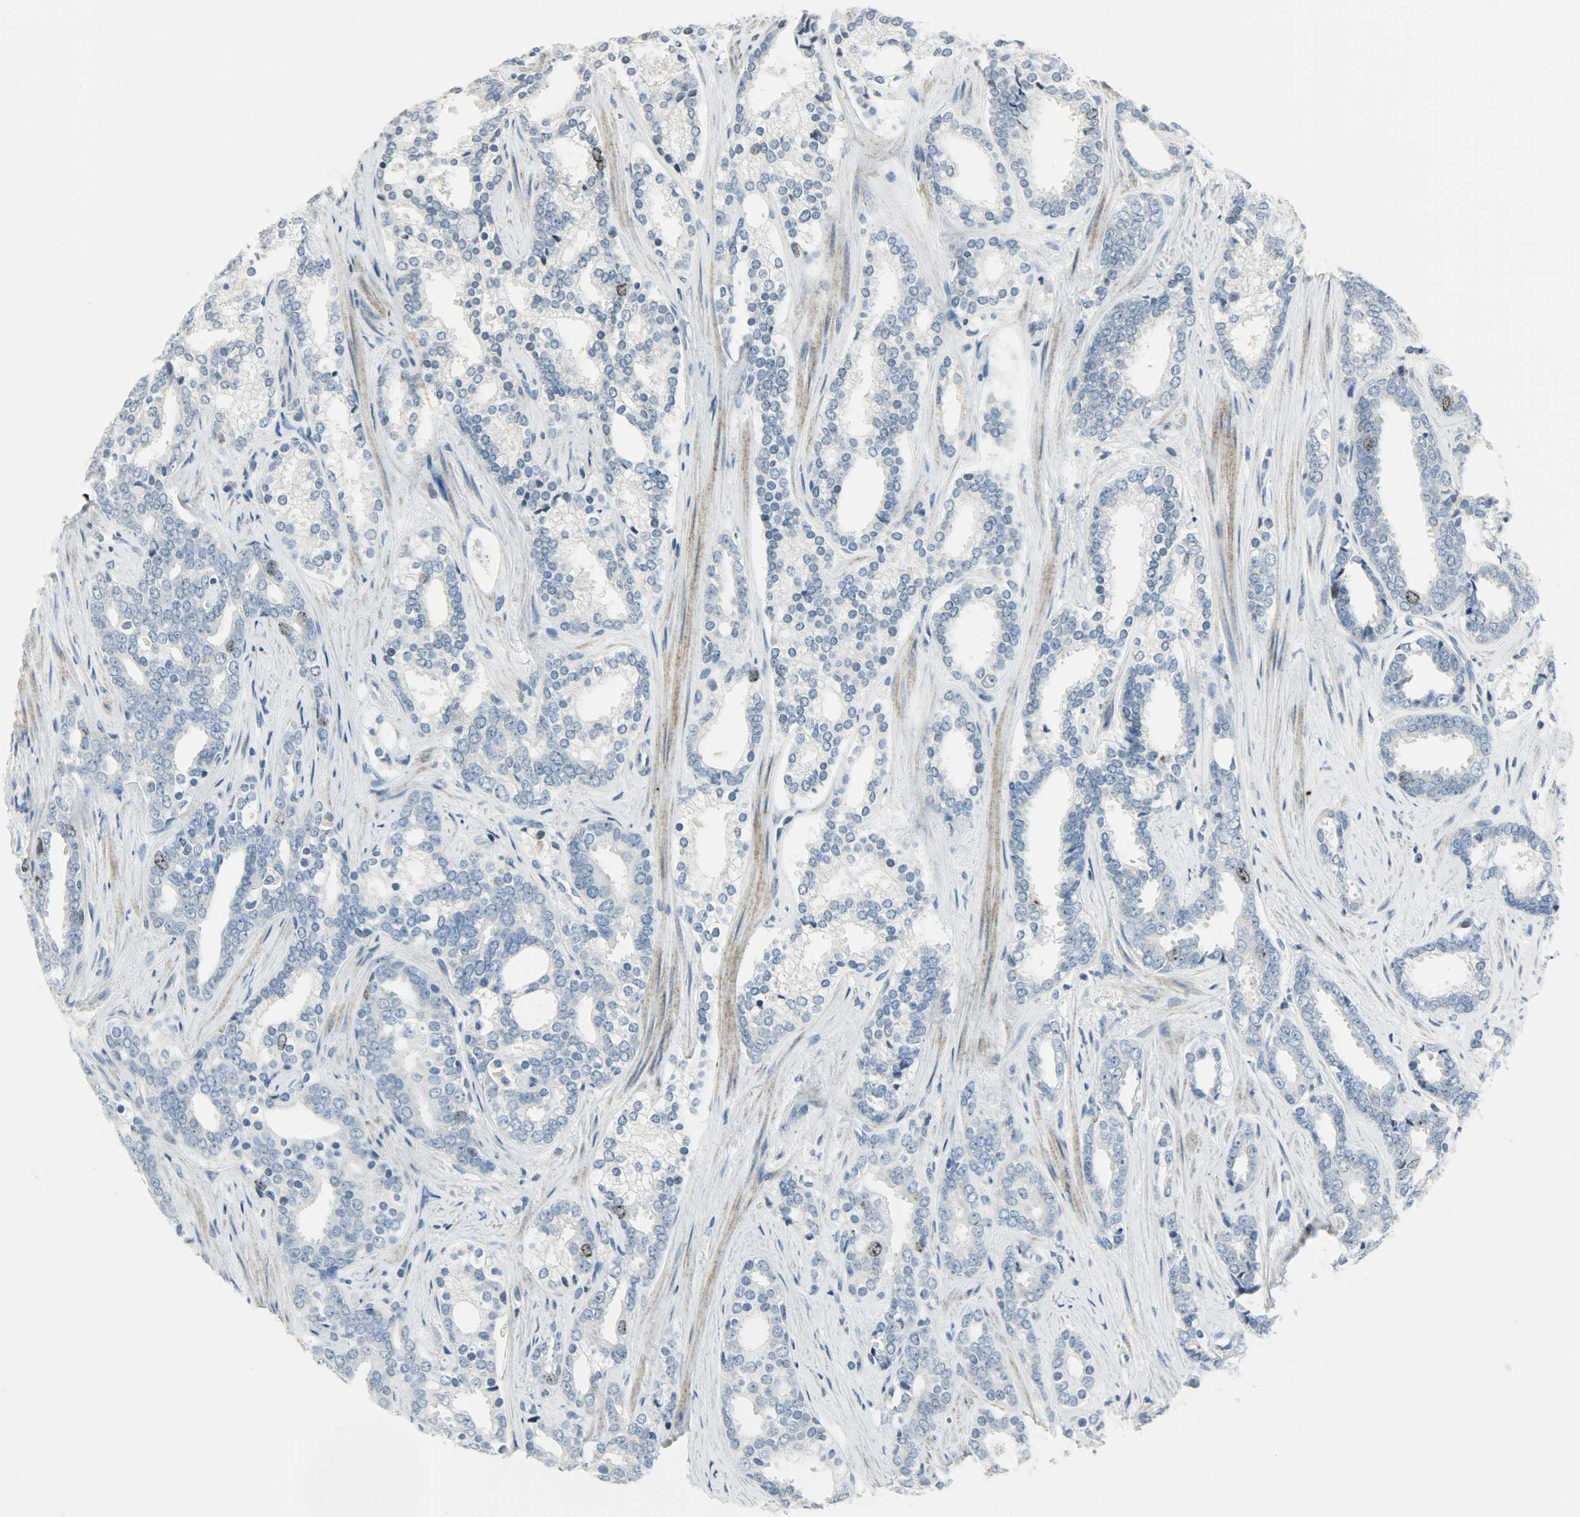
{"staining": {"intensity": "moderate", "quantity": "<25%", "location": "nuclear"}, "tissue": "prostate cancer", "cell_type": "Tumor cells", "image_type": "cancer", "snomed": [{"axis": "morphology", "description": "Adenocarcinoma, High grade"}, {"axis": "topography", "description": "Prostate"}], "caption": "A micrograph of prostate adenocarcinoma (high-grade) stained for a protein exhibits moderate nuclear brown staining in tumor cells.", "gene": "AURKB", "patient": {"sex": "male", "age": 67}}